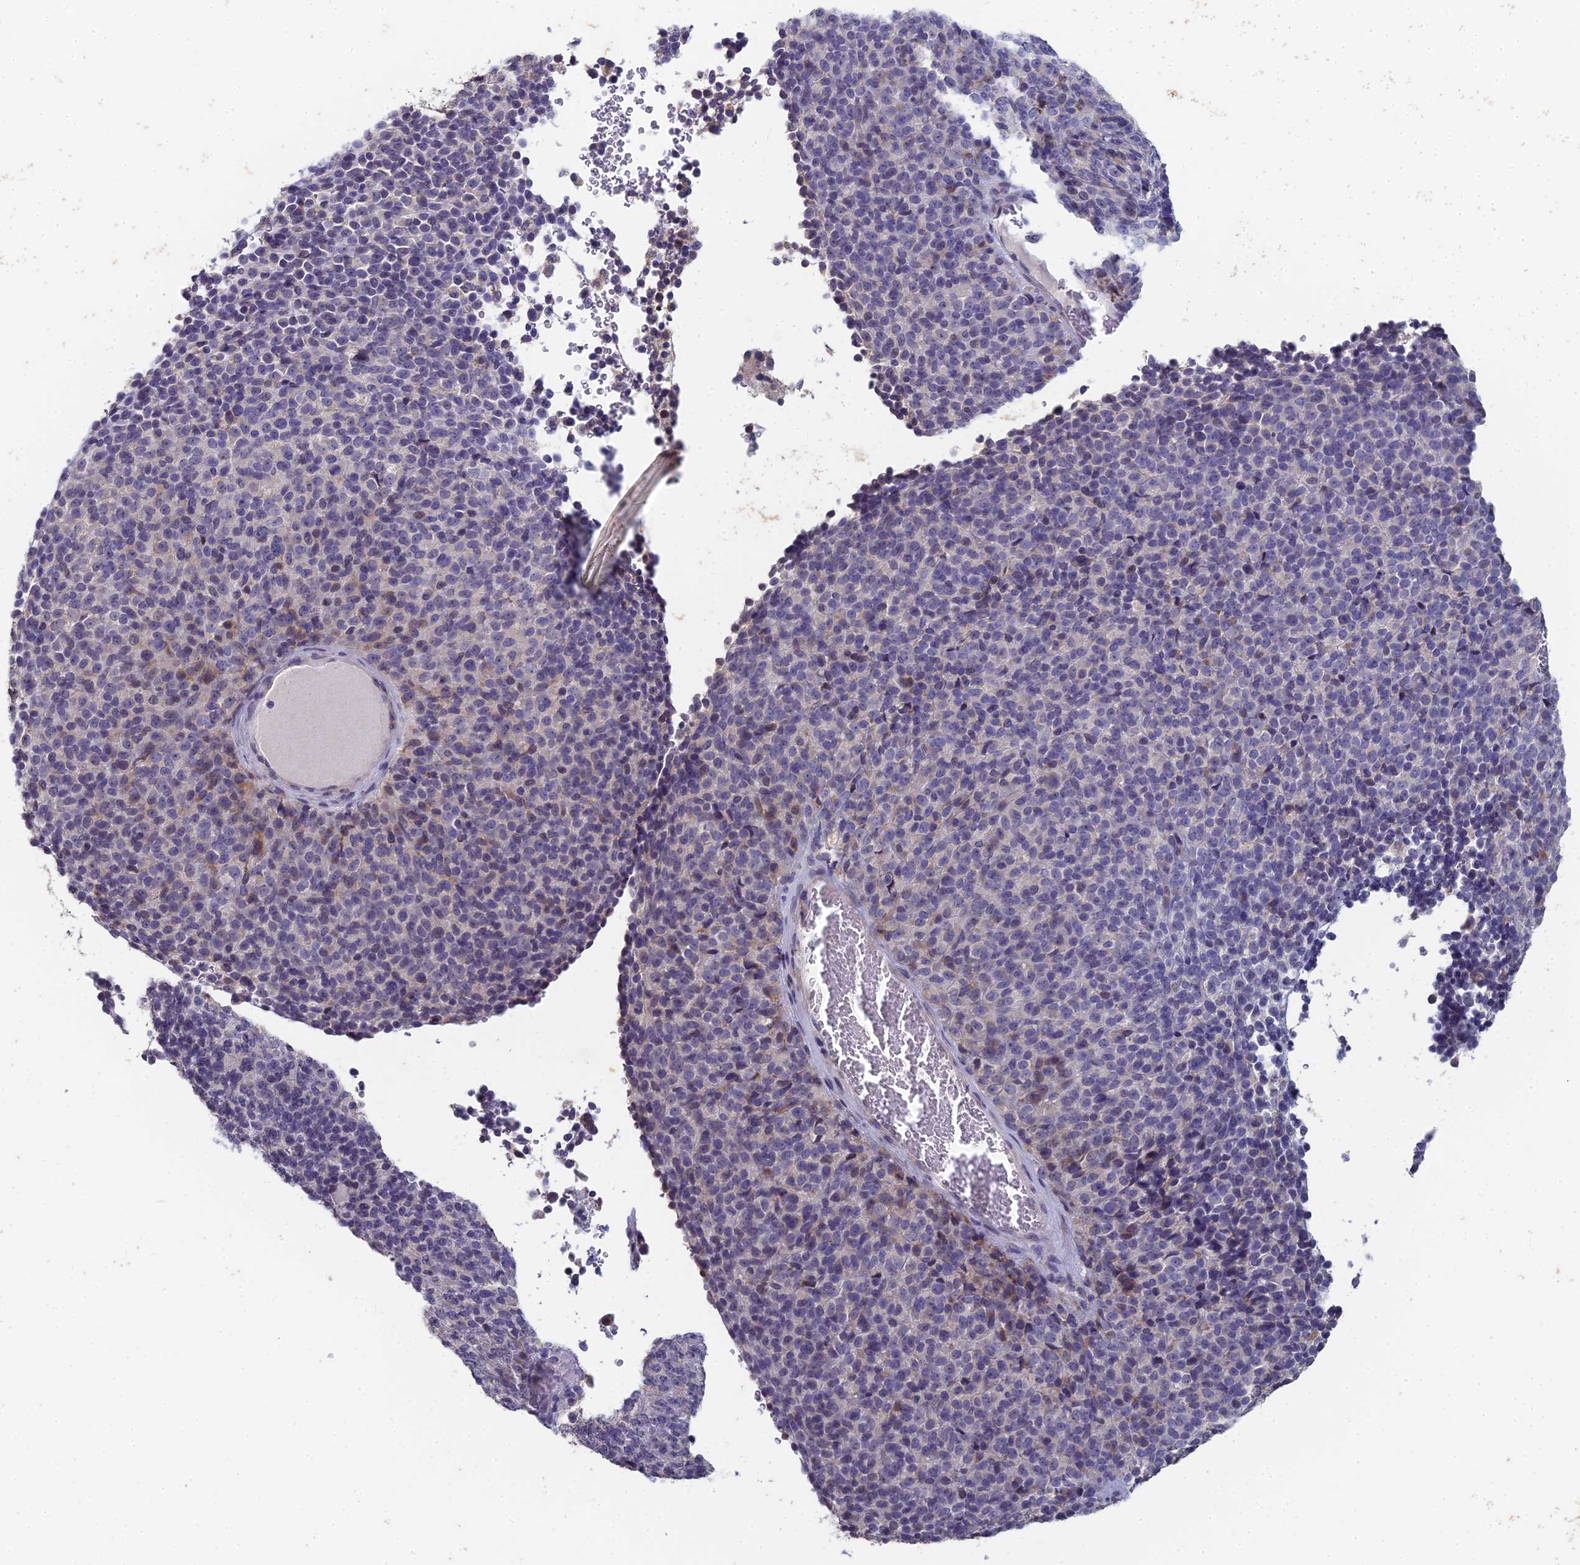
{"staining": {"intensity": "negative", "quantity": "none", "location": "none"}, "tissue": "melanoma", "cell_type": "Tumor cells", "image_type": "cancer", "snomed": [{"axis": "morphology", "description": "Malignant melanoma, Metastatic site"}, {"axis": "topography", "description": "Brain"}], "caption": "DAB immunohistochemical staining of malignant melanoma (metastatic site) shows no significant staining in tumor cells.", "gene": "PRR22", "patient": {"sex": "female", "age": 56}}